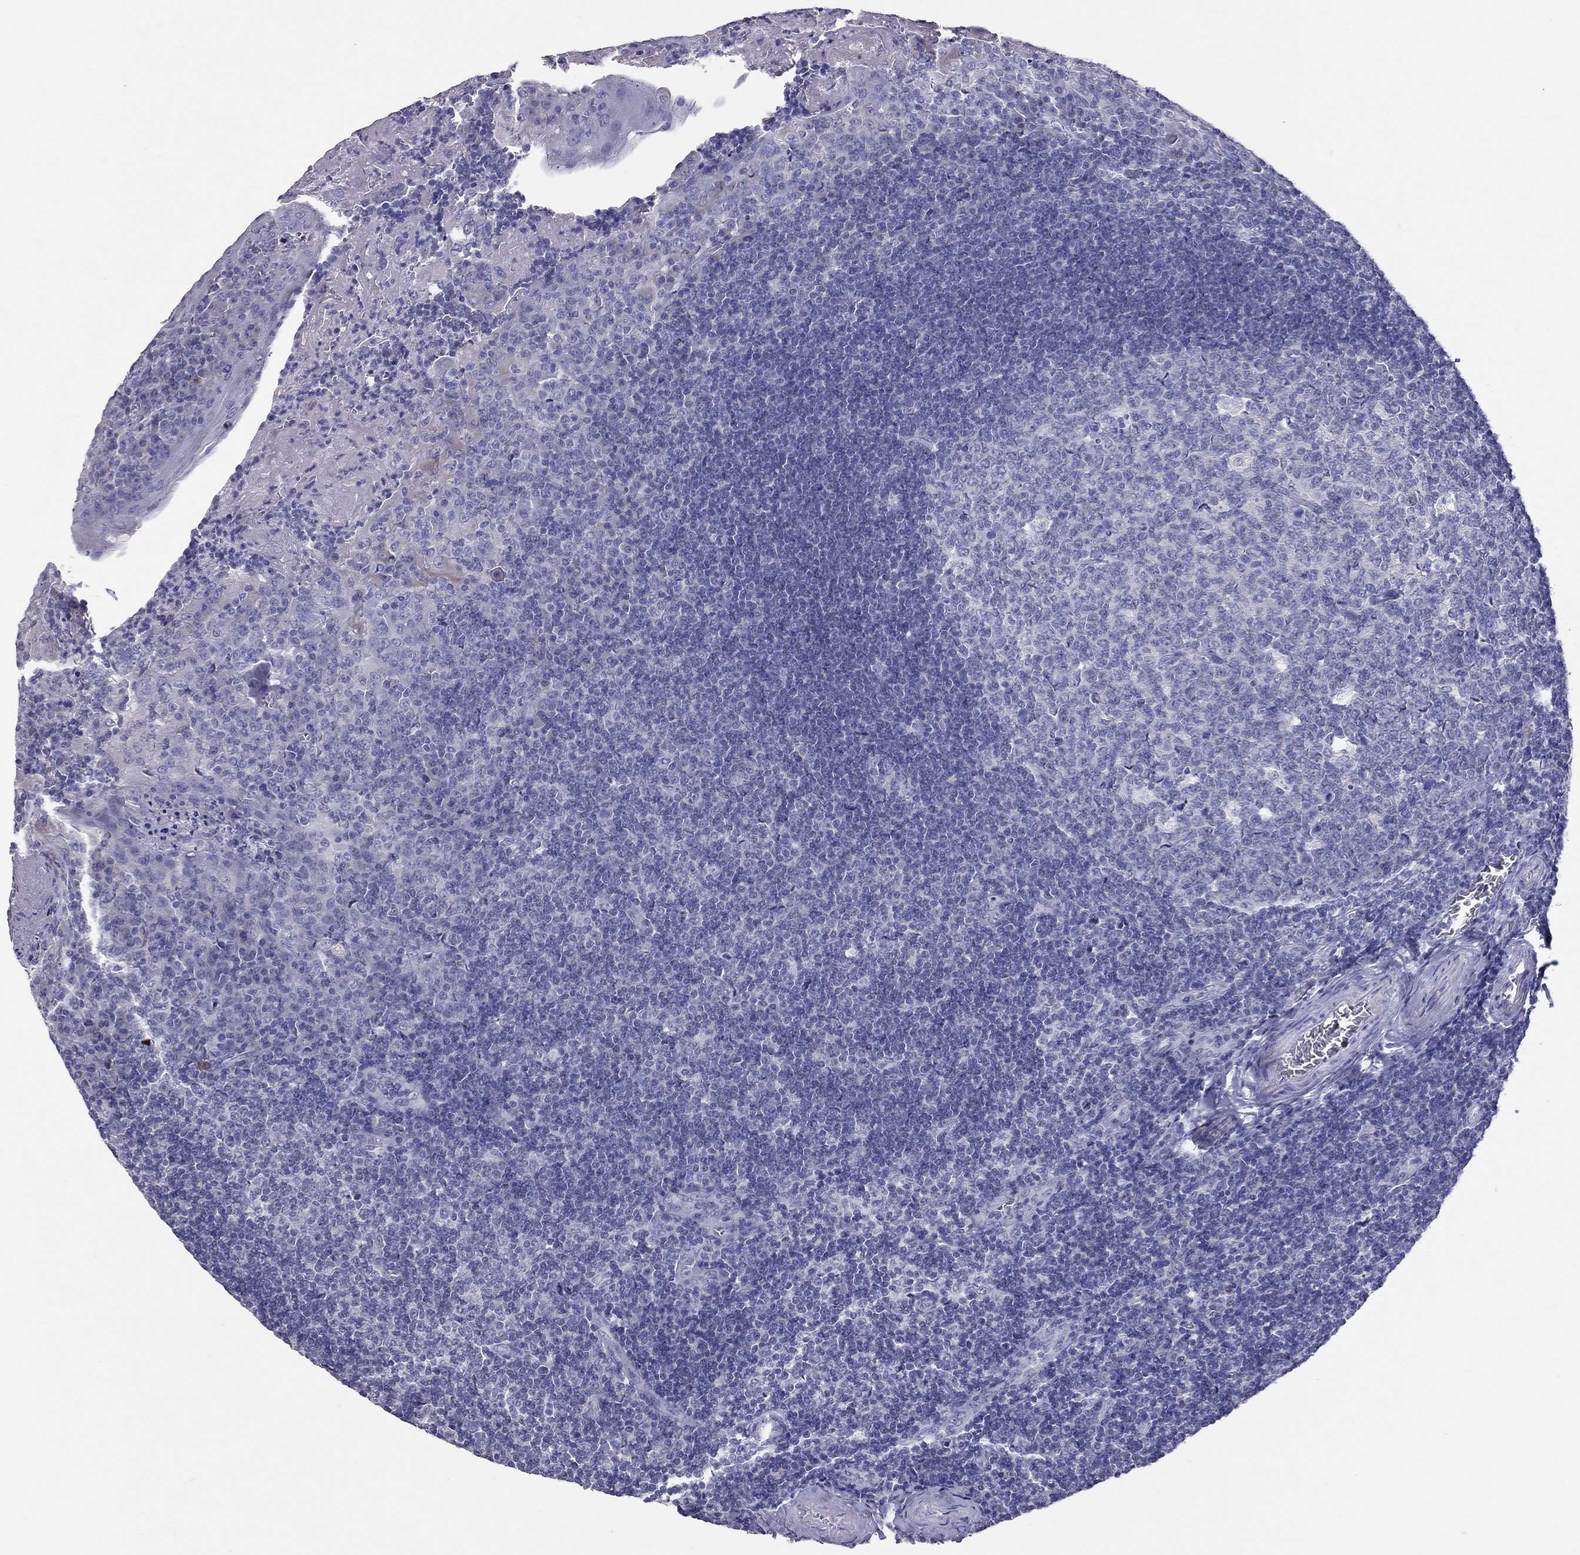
{"staining": {"intensity": "negative", "quantity": "none", "location": "none"}, "tissue": "tonsil", "cell_type": "Germinal center cells", "image_type": "normal", "snomed": [{"axis": "morphology", "description": "Normal tissue, NOS"}, {"axis": "topography", "description": "Tonsil"}], "caption": "Histopathology image shows no significant protein expression in germinal center cells of benign tonsil. Nuclei are stained in blue.", "gene": "IL17REL", "patient": {"sex": "female", "age": 12}}